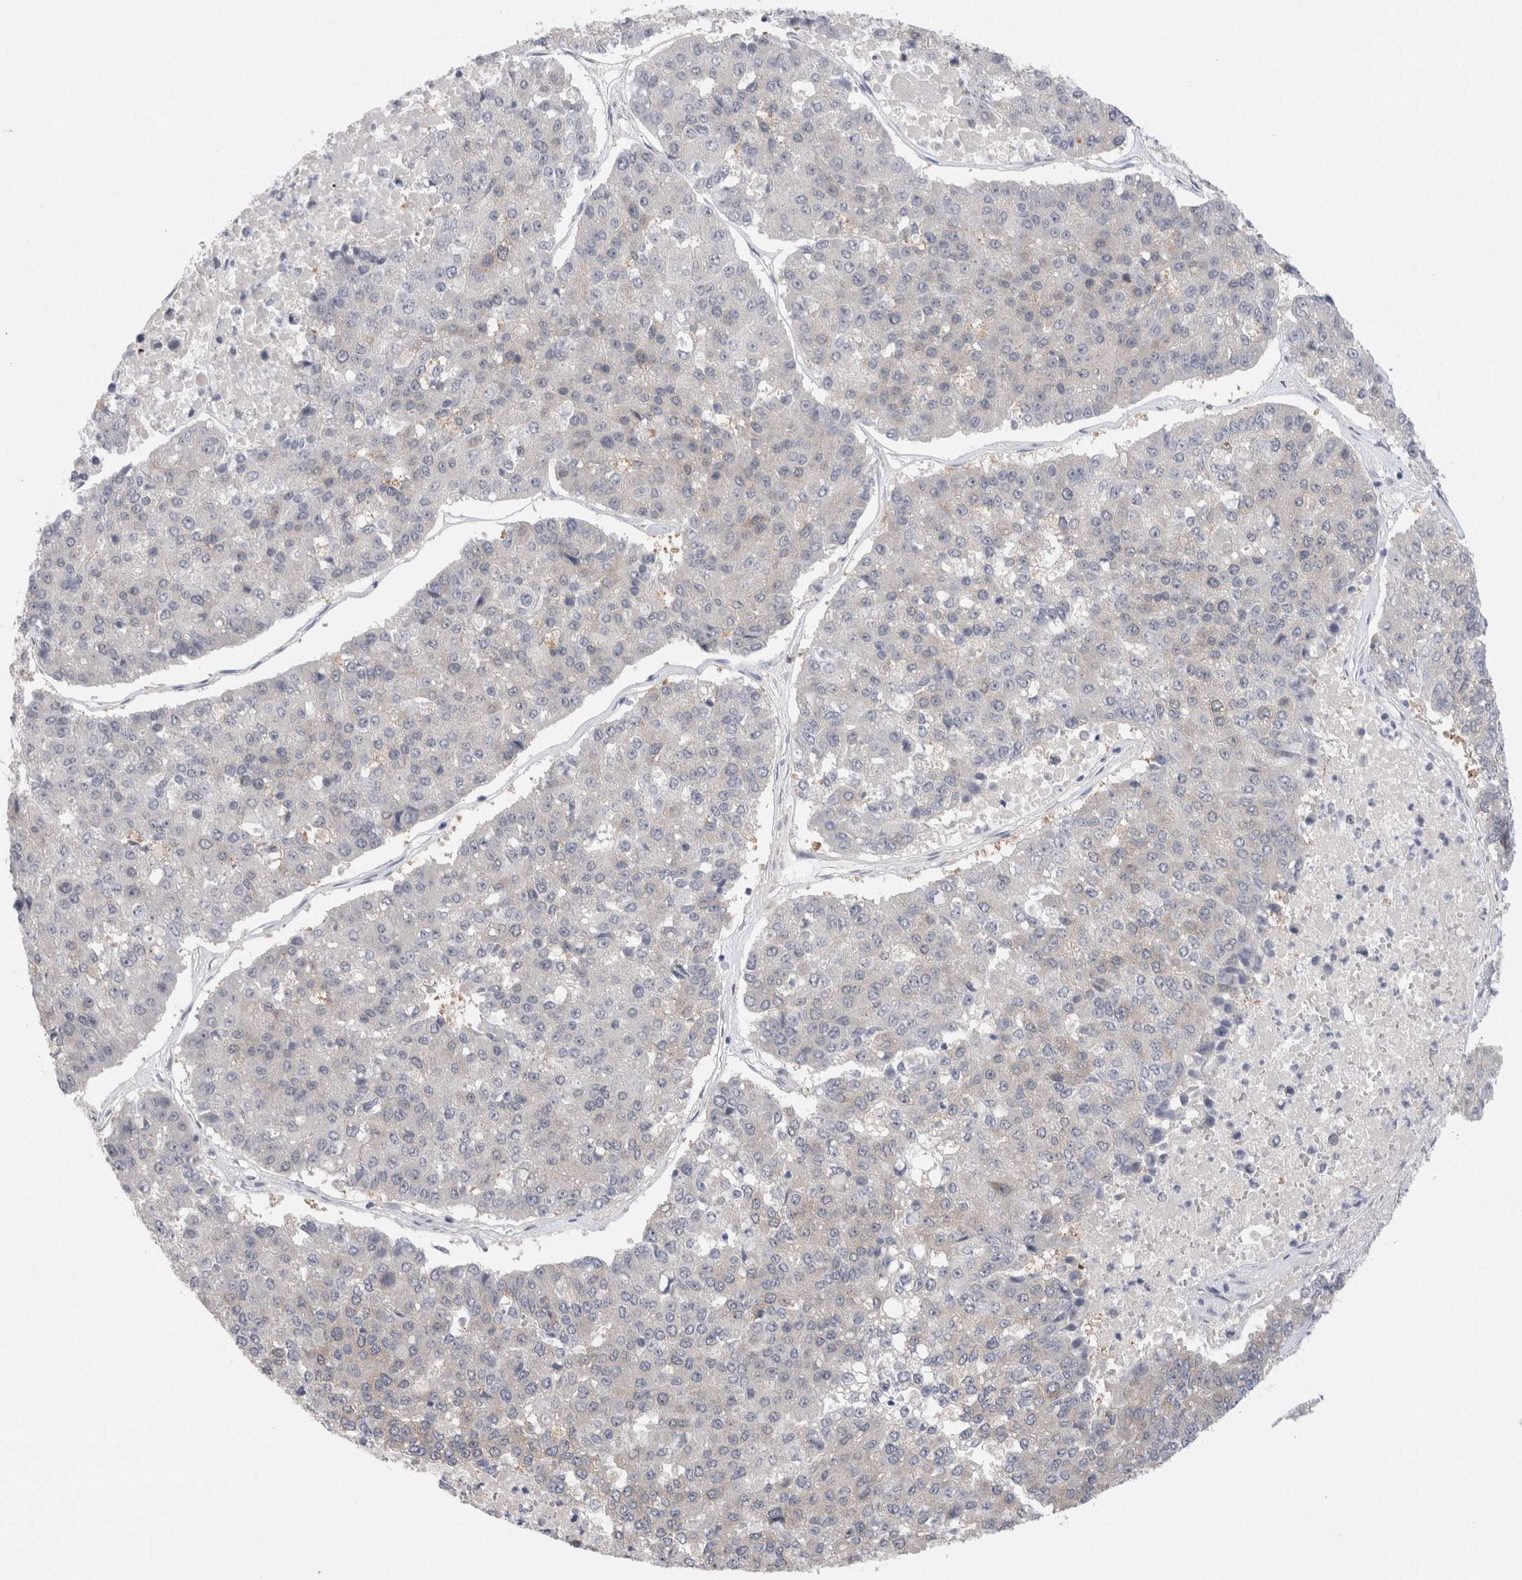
{"staining": {"intensity": "weak", "quantity": "<25%", "location": "cytoplasmic/membranous"}, "tissue": "pancreatic cancer", "cell_type": "Tumor cells", "image_type": "cancer", "snomed": [{"axis": "morphology", "description": "Adenocarcinoma, NOS"}, {"axis": "topography", "description": "Pancreas"}], "caption": "A micrograph of pancreatic adenocarcinoma stained for a protein displays no brown staining in tumor cells.", "gene": "WIPF2", "patient": {"sex": "male", "age": 50}}